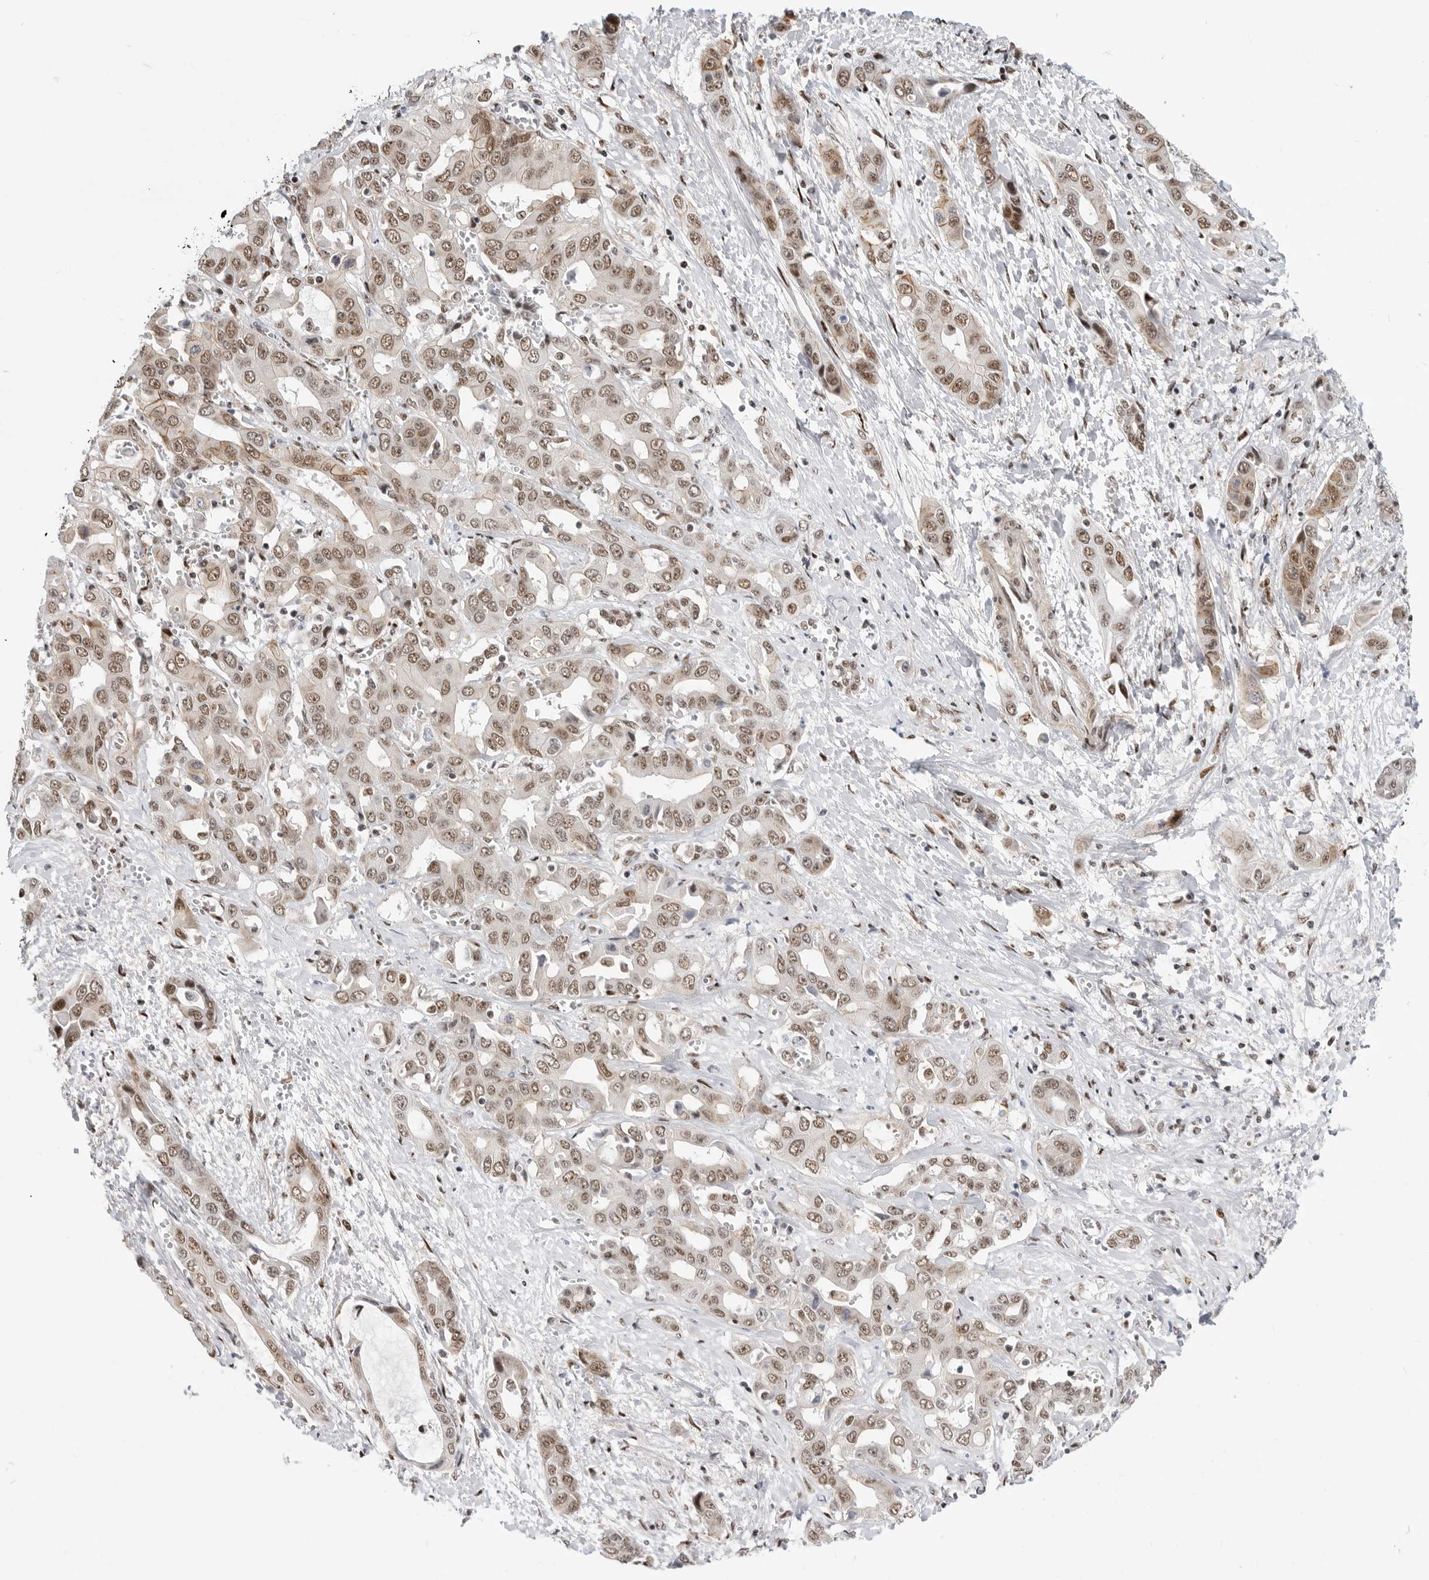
{"staining": {"intensity": "moderate", "quantity": ">75%", "location": "nuclear"}, "tissue": "liver cancer", "cell_type": "Tumor cells", "image_type": "cancer", "snomed": [{"axis": "morphology", "description": "Cholangiocarcinoma"}, {"axis": "topography", "description": "Liver"}], "caption": "Immunohistochemistry (IHC) (DAB (3,3'-diaminobenzidine)) staining of human liver cholangiocarcinoma displays moderate nuclear protein staining in approximately >75% of tumor cells. (Brightfield microscopy of DAB IHC at high magnification).", "gene": "GPATCH2", "patient": {"sex": "female", "age": 52}}